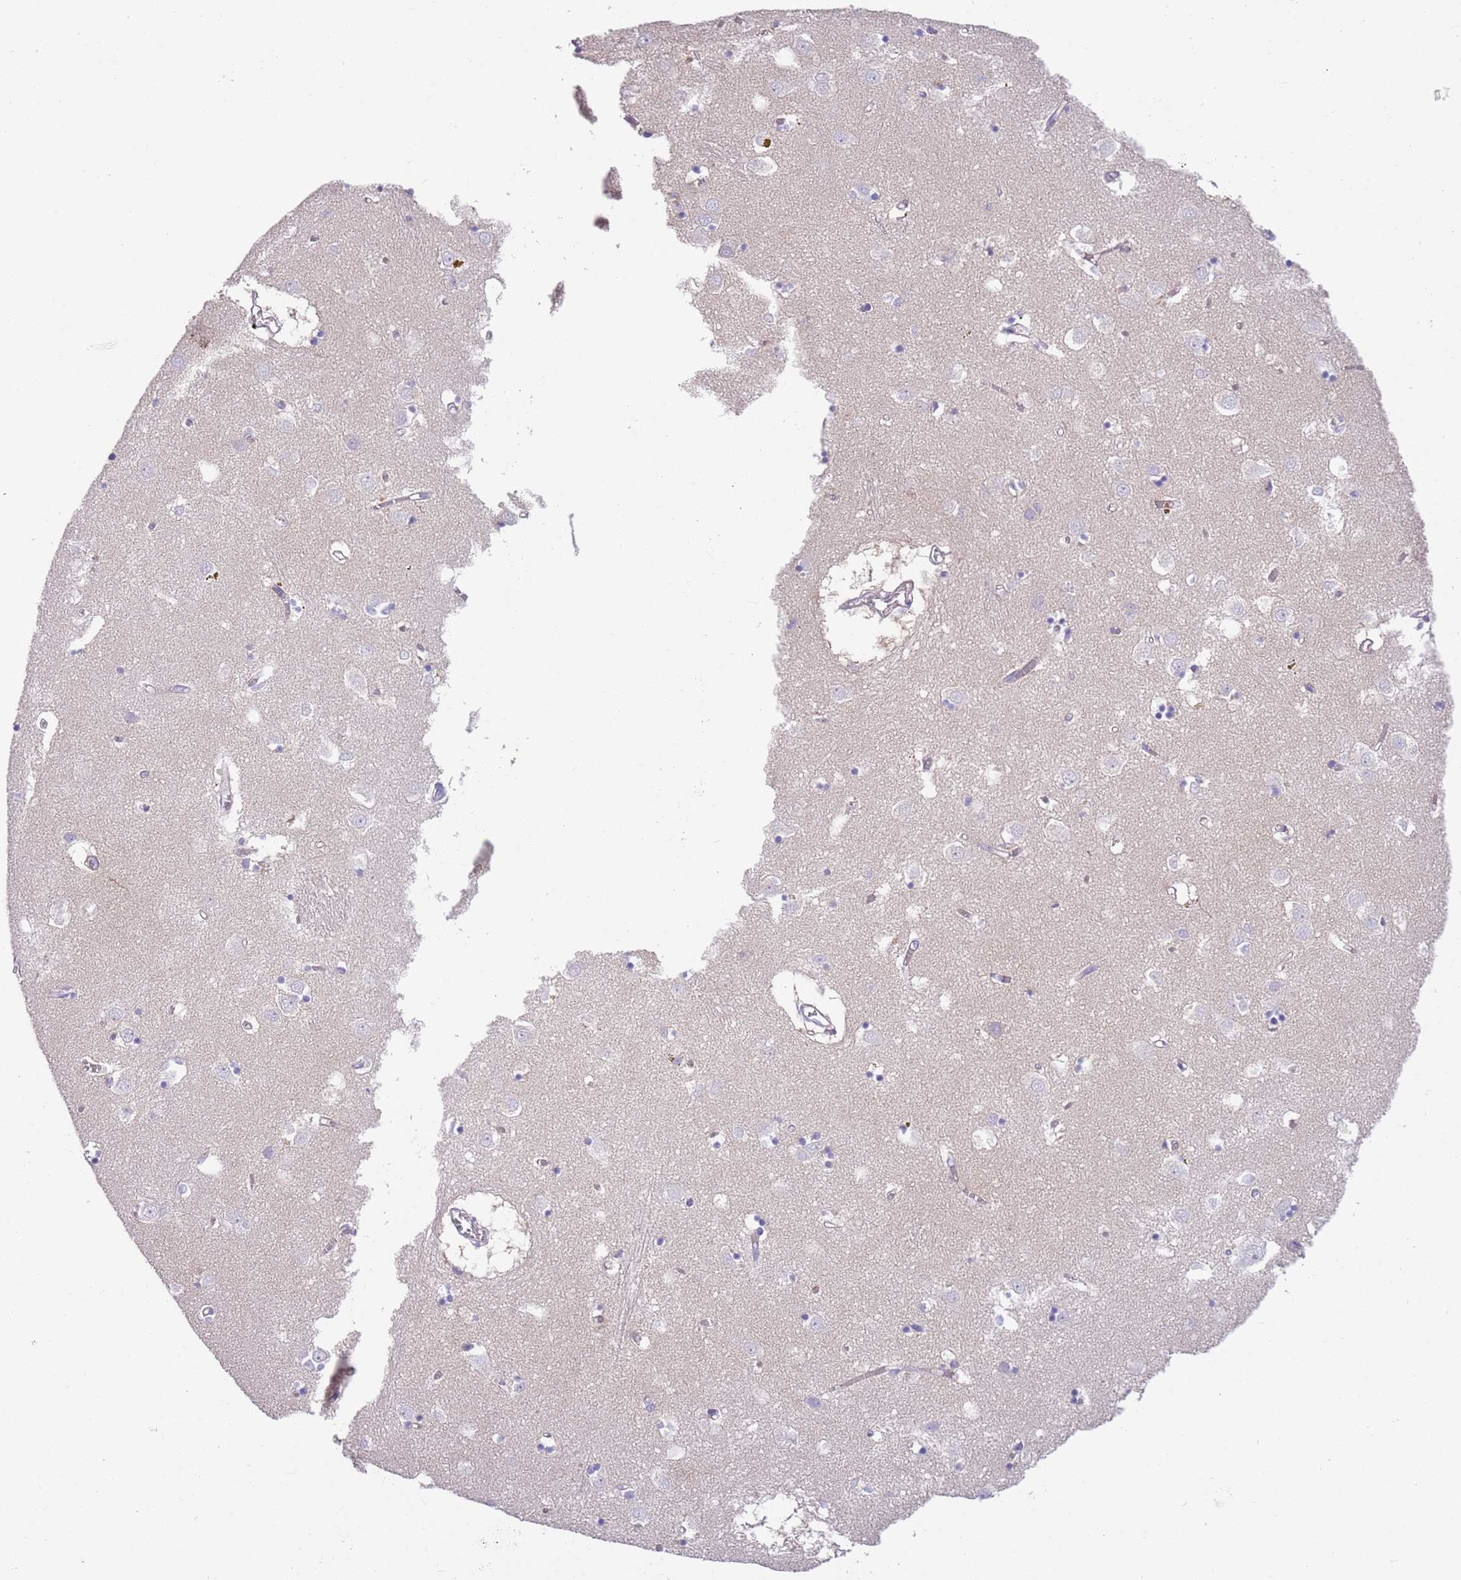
{"staining": {"intensity": "negative", "quantity": "none", "location": "none"}, "tissue": "caudate", "cell_type": "Glial cells", "image_type": "normal", "snomed": [{"axis": "morphology", "description": "Normal tissue, NOS"}, {"axis": "topography", "description": "Lateral ventricle wall"}], "caption": "This micrograph is of benign caudate stained with immunohistochemistry (IHC) to label a protein in brown with the nuclei are counter-stained blue. There is no staining in glial cells. (Immunohistochemistry, brightfield microscopy, high magnification).", "gene": "ZNF14", "patient": {"sex": "male", "age": 70}}